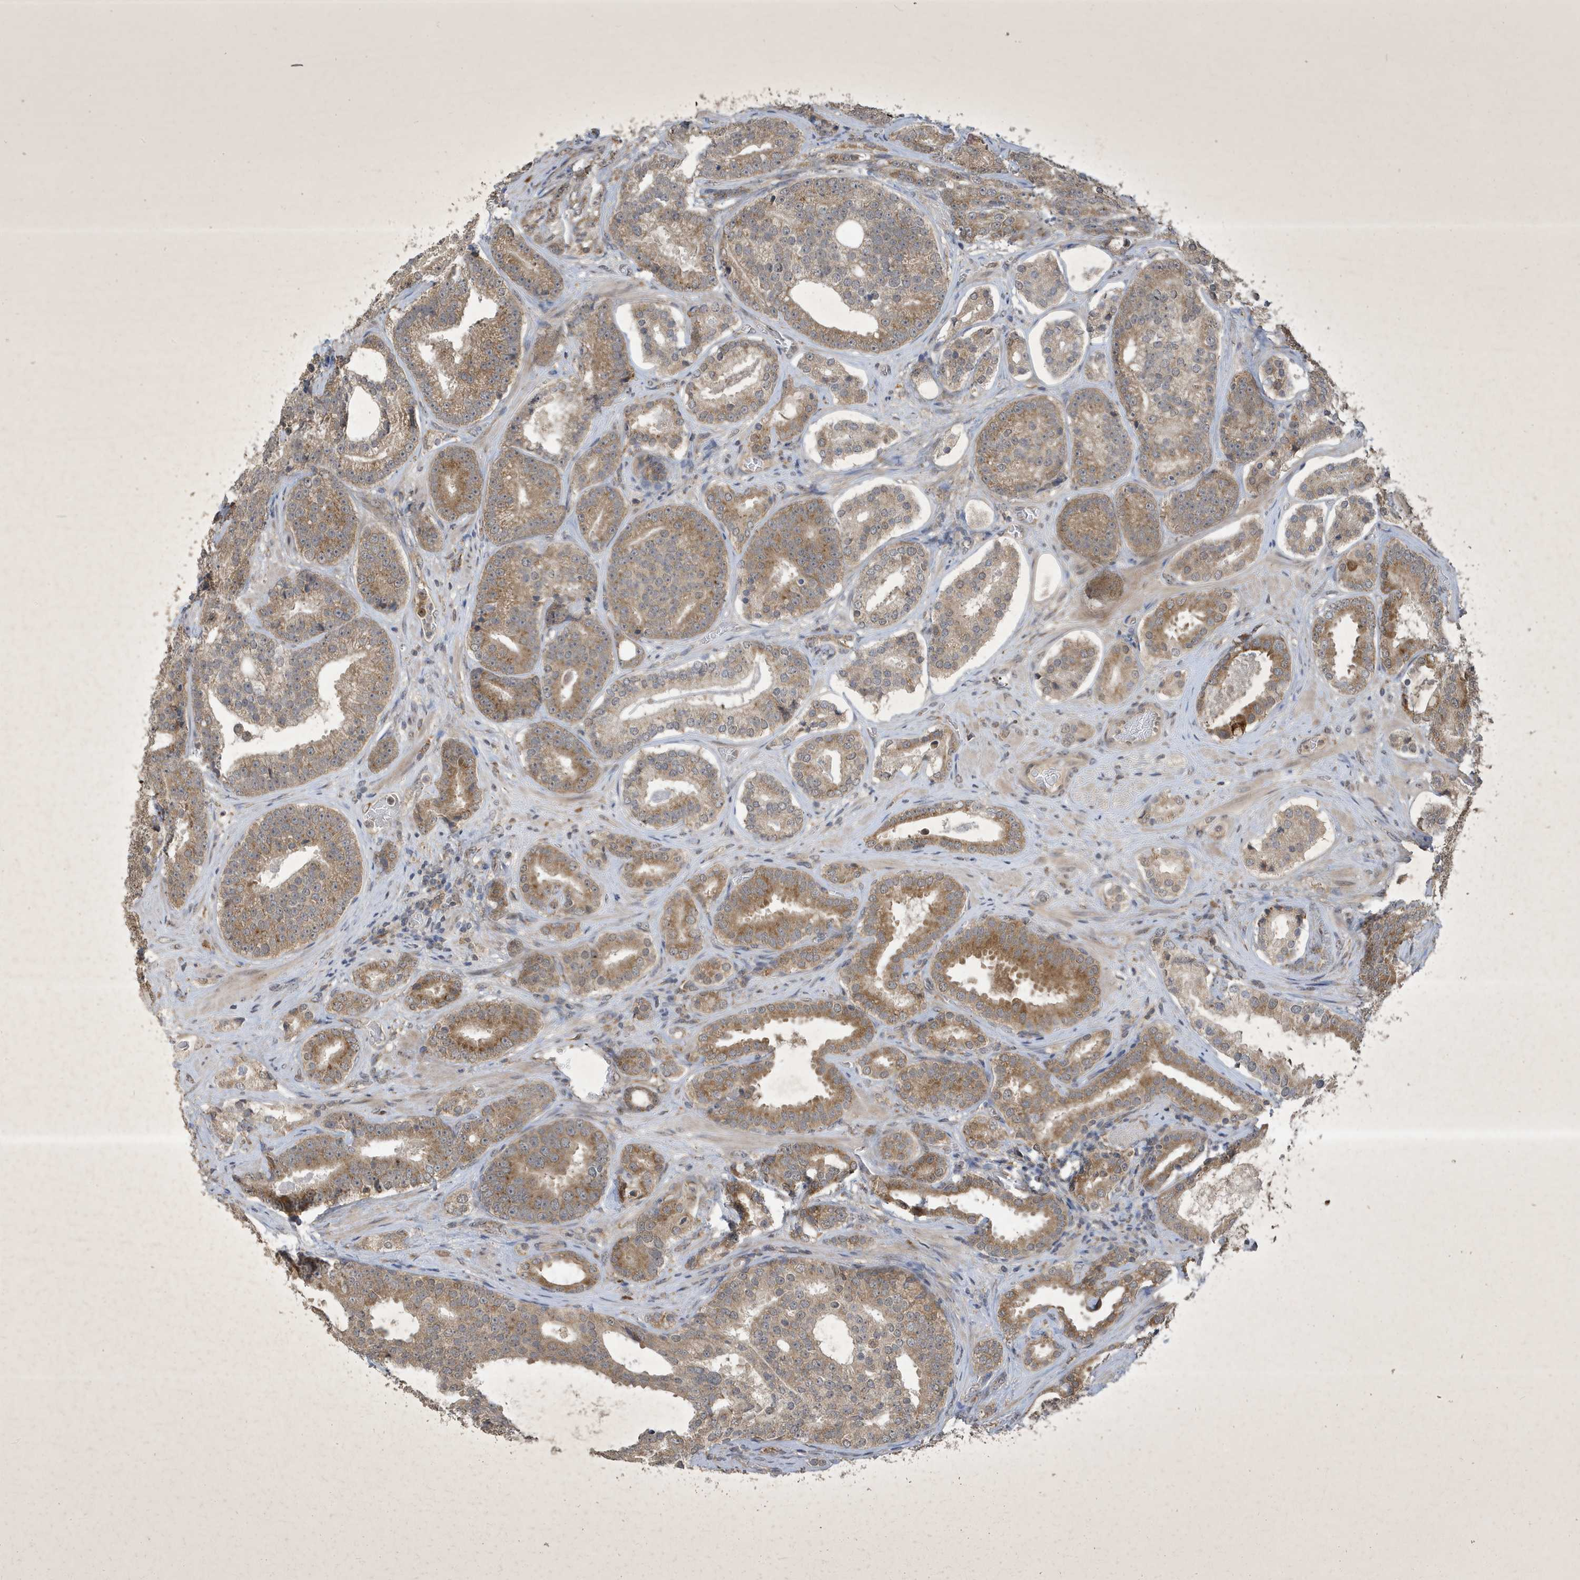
{"staining": {"intensity": "moderate", "quantity": ">75%", "location": "cytoplasmic/membranous"}, "tissue": "prostate cancer", "cell_type": "Tumor cells", "image_type": "cancer", "snomed": [{"axis": "morphology", "description": "Adenocarcinoma, High grade"}, {"axis": "topography", "description": "Prostate"}], "caption": "Approximately >75% of tumor cells in human high-grade adenocarcinoma (prostate) demonstrate moderate cytoplasmic/membranous protein staining as visualized by brown immunohistochemical staining.", "gene": "STX10", "patient": {"sex": "male", "age": 60}}